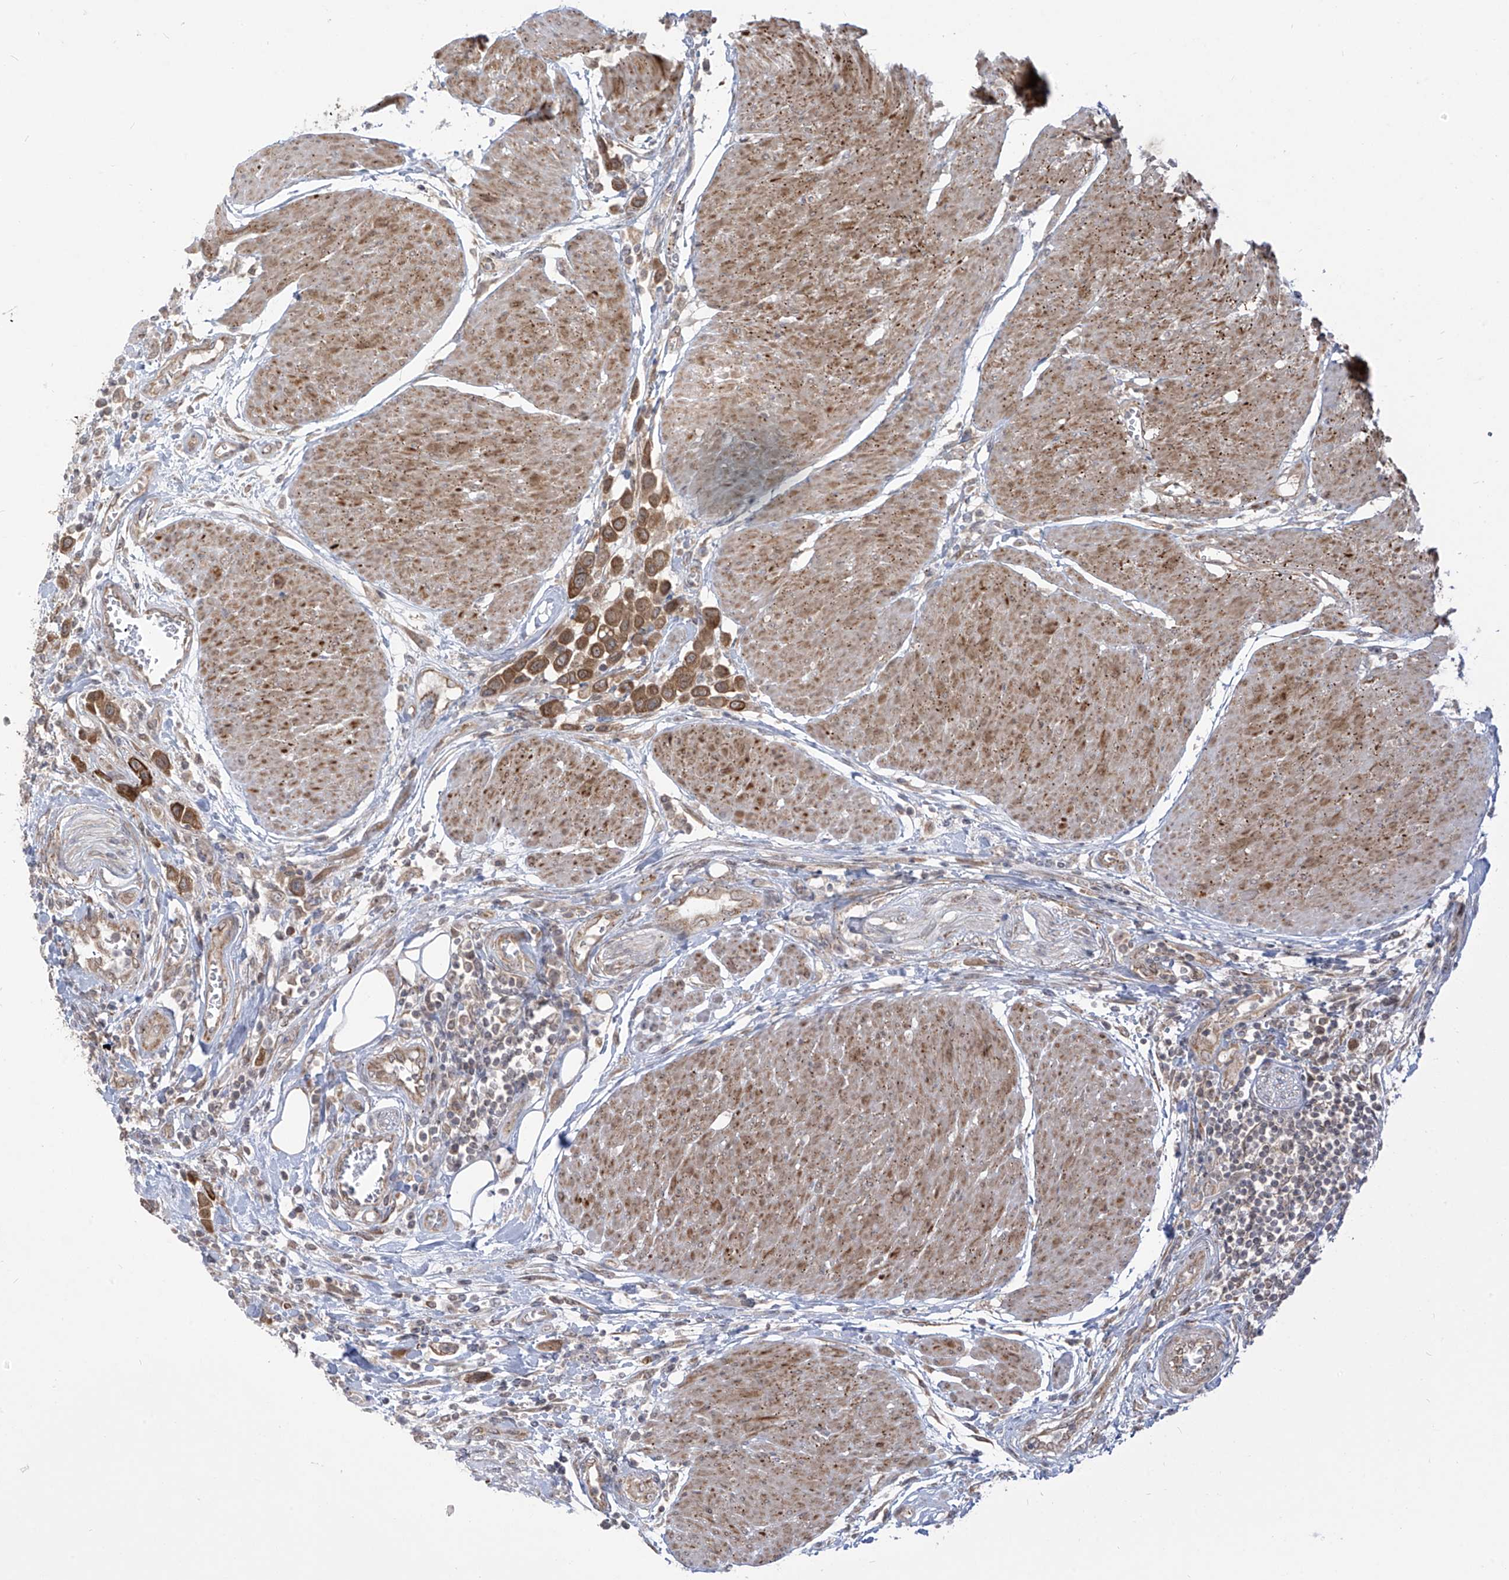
{"staining": {"intensity": "moderate", "quantity": ">75%", "location": "cytoplasmic/membranous"}, "tissue": "urothelial cancer", "cell_type": "Tumor cells", "image_type": "cancer", "snomed": [{"axis": "morphology", "description": "Urothelial carcinoma, High grade"}, {"axis": "topography", "description": "Urinary bladder"}], "caption": "DAB immunohistochemical staining of human high-grade urothelial carcinoma reveals moderate cytoplasmic/membranous protein positivity in about >75% of tumor cells.", "gene": "TRIM67", "patient": {"sex": "male", "age": 50}}